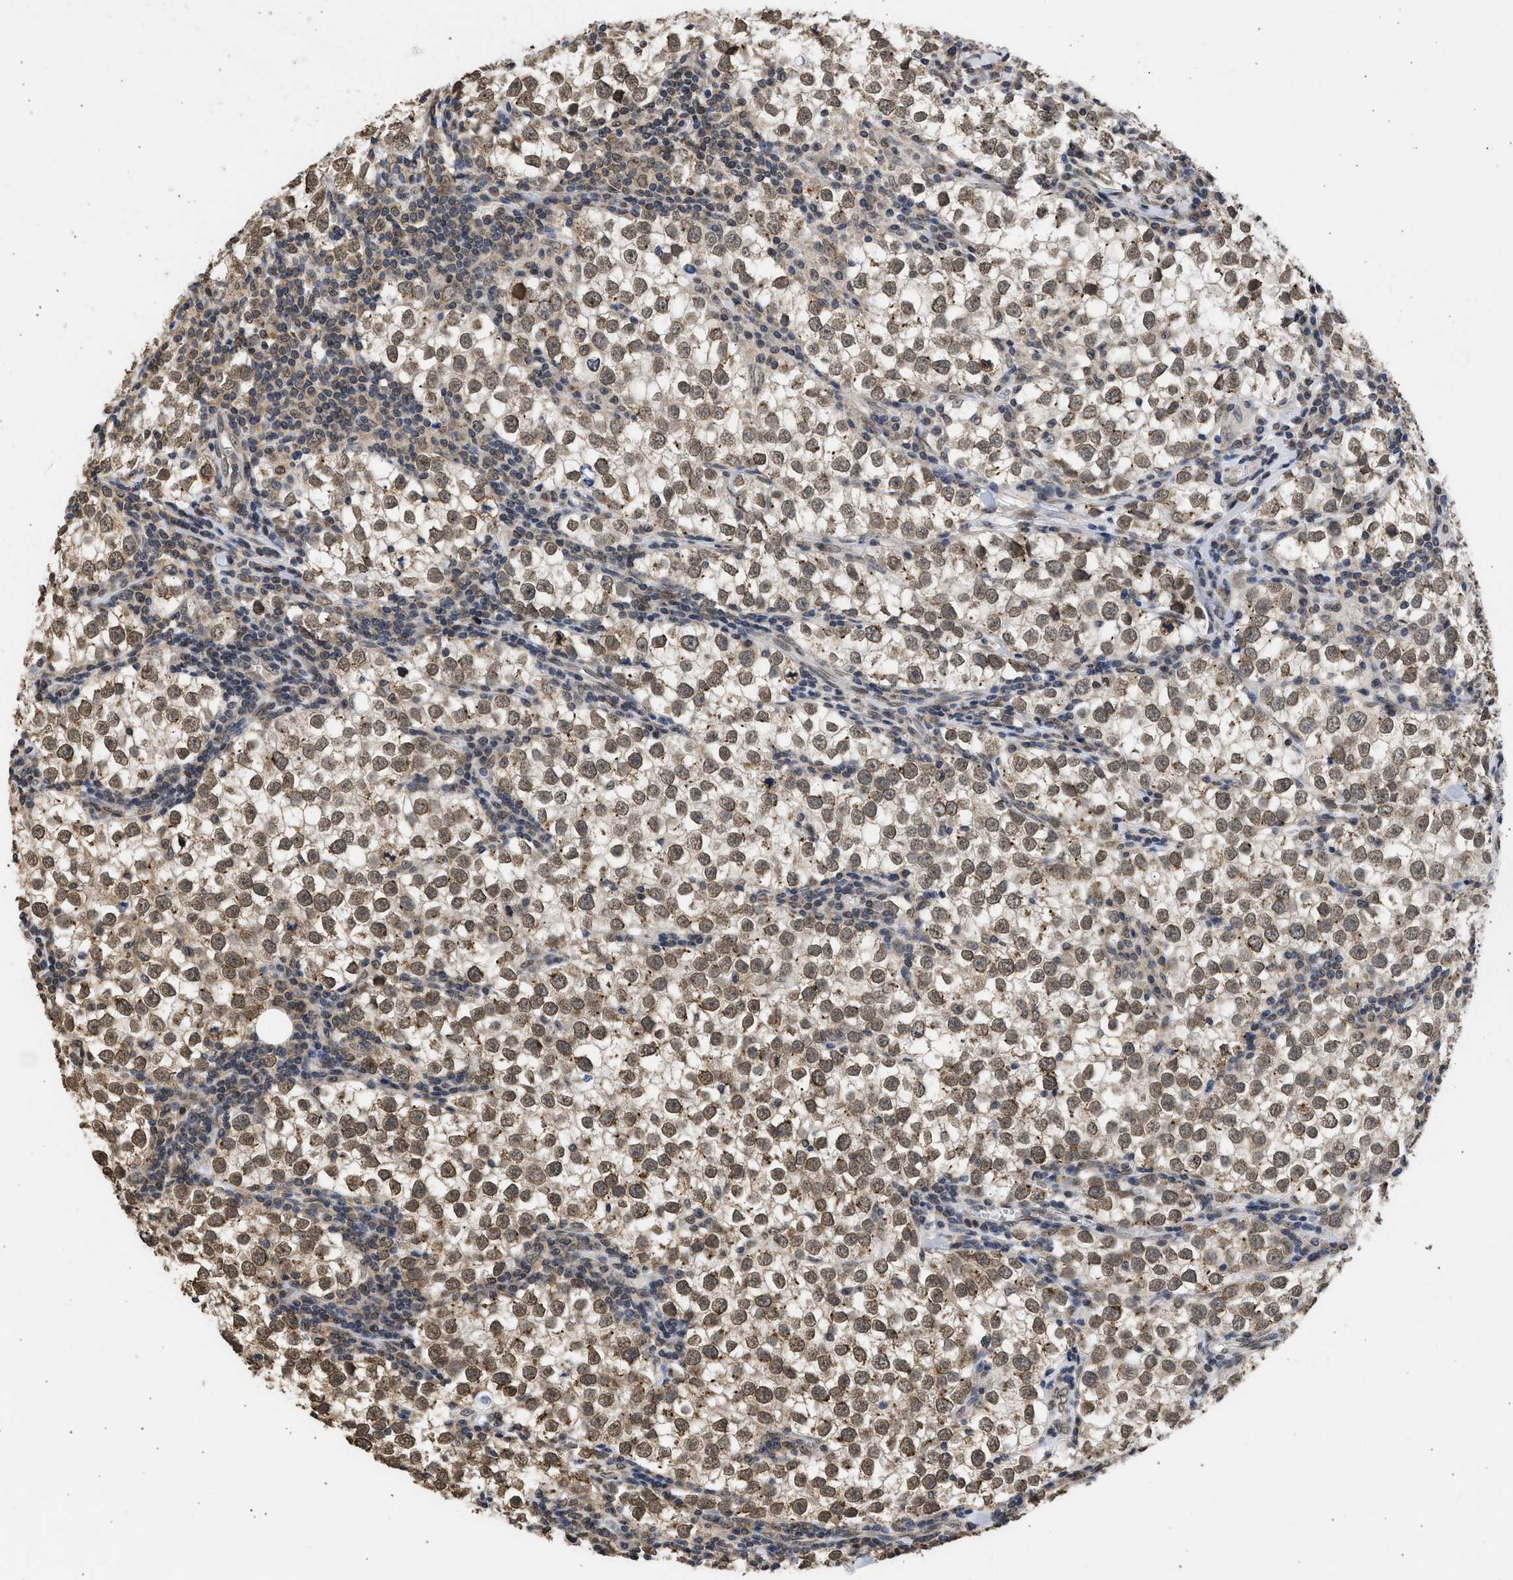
{"staining": {"intensity": "weak", "quantity": ">75%", "location": "cytoplasmic/membranous,nuclear"}, "tissue": "testis cancer", "cell_type": "Tumor cells", "image_type": "cancer", "snomed": [{"axis": "morphology", "description": "Seminoma, NOS"}, {"axis": "morphology", "description": "Carcinoma, Embryonal, NOS"}, {"axis": "topography", "description": "Testis"}], "caption": "Immunohistochemistry (IHC) (DAB (3,3'-diaminobenzidine)) staining of human seminoma (testis) reveals weak cytoplasmic/membranous and nuclear protein positivity in approximately >75% of tumor cells.", "gene": "NUP35", "patient": {"sex": "male", "age": 36}}